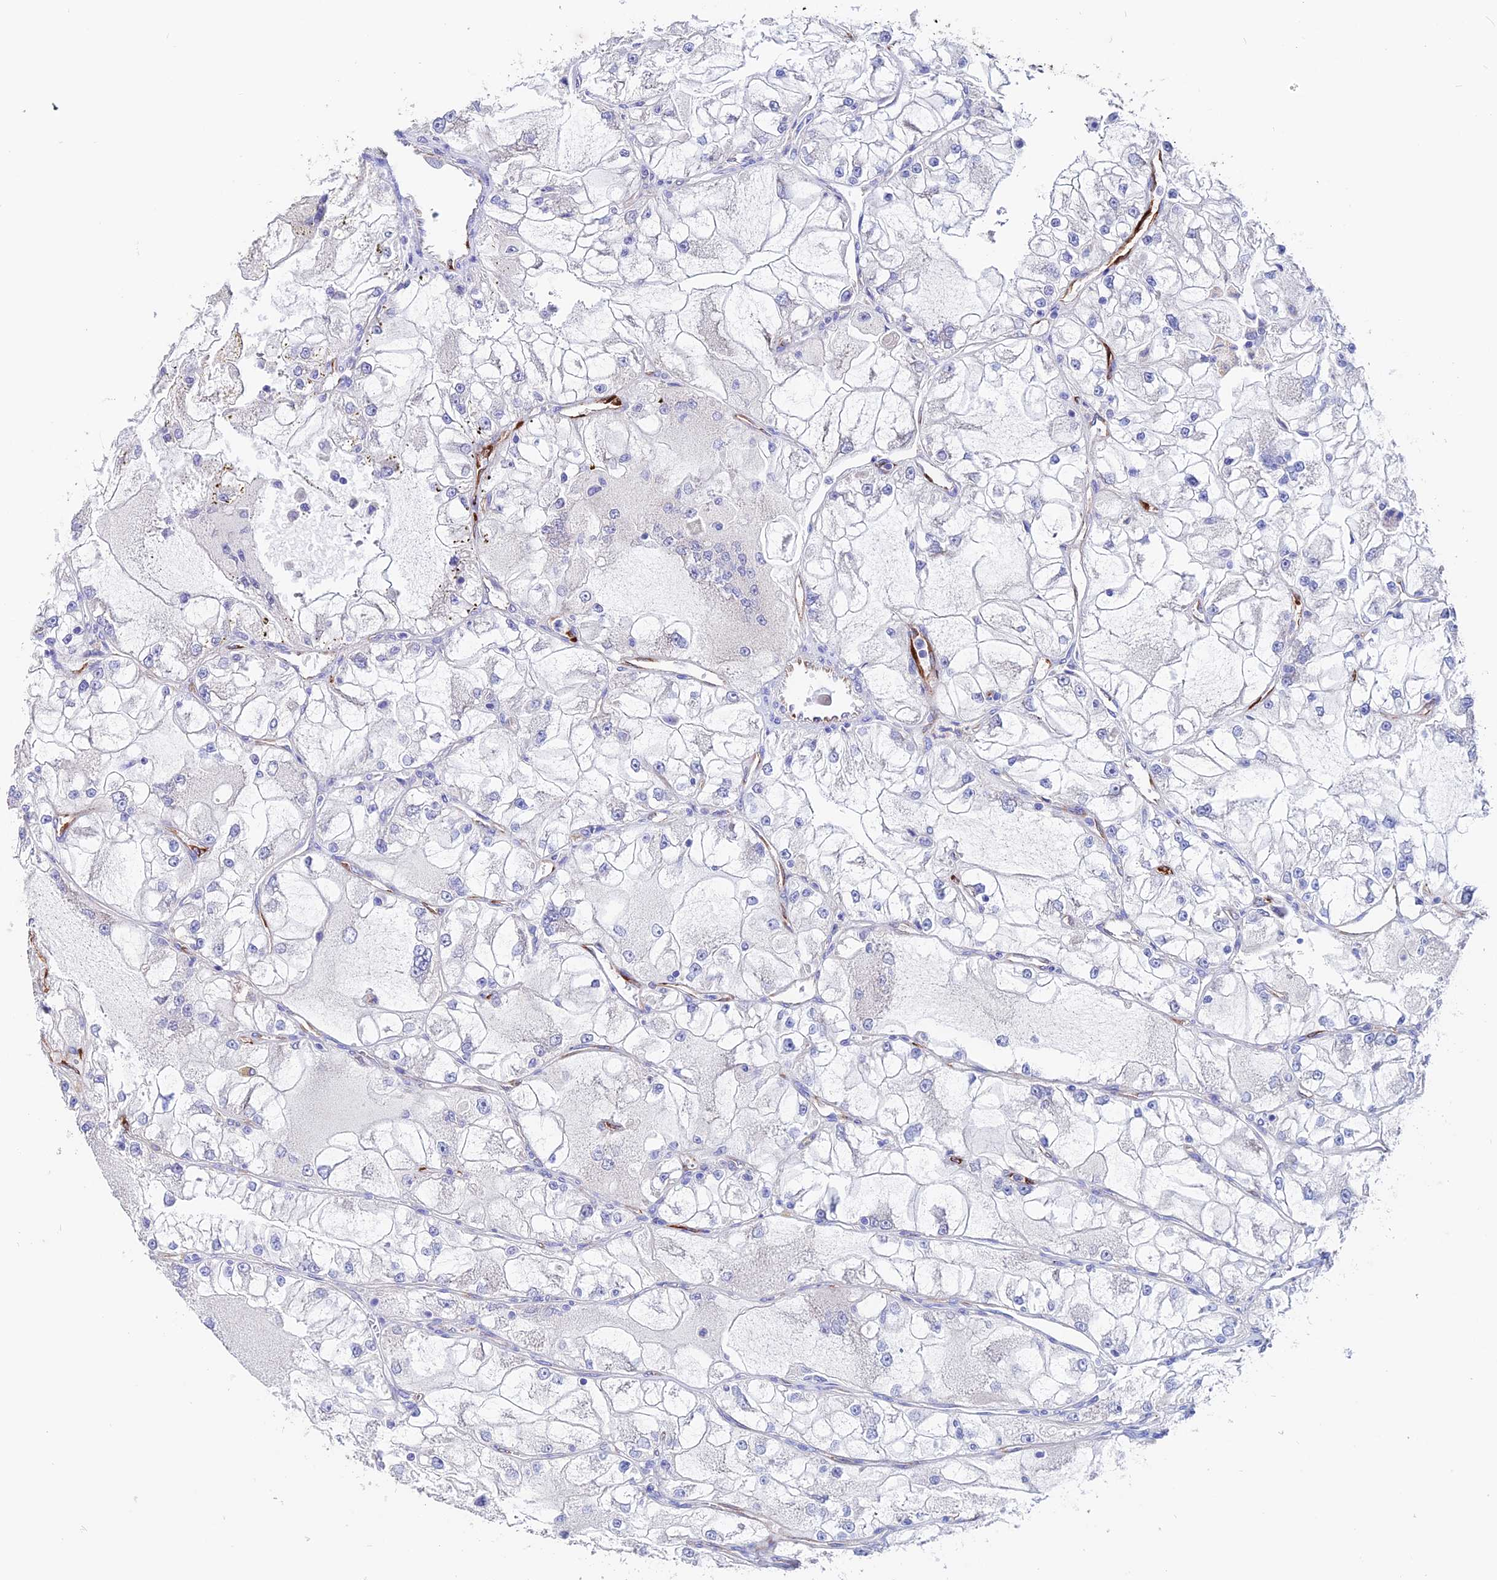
{"staining": {"intensity": "negative", "quantity": "none", "location": "none"}, "tissue": "renal cancer", "cell_type": "Tumor cells", "image_type": "cancer", "snomed": [{"axis": "morphology", "description": "Adenocarcinoma, NOS"}, {"axis": "topography", "description": "Kidney"}], "caption": "A micrograph of renal cancer (adenocarcinoma) stained for a protein reveals no brown staining in tumor cells. Nuclei are stained in blue.", "gene": "ESM1", "patient": {"sex": "female", "age": 72}}